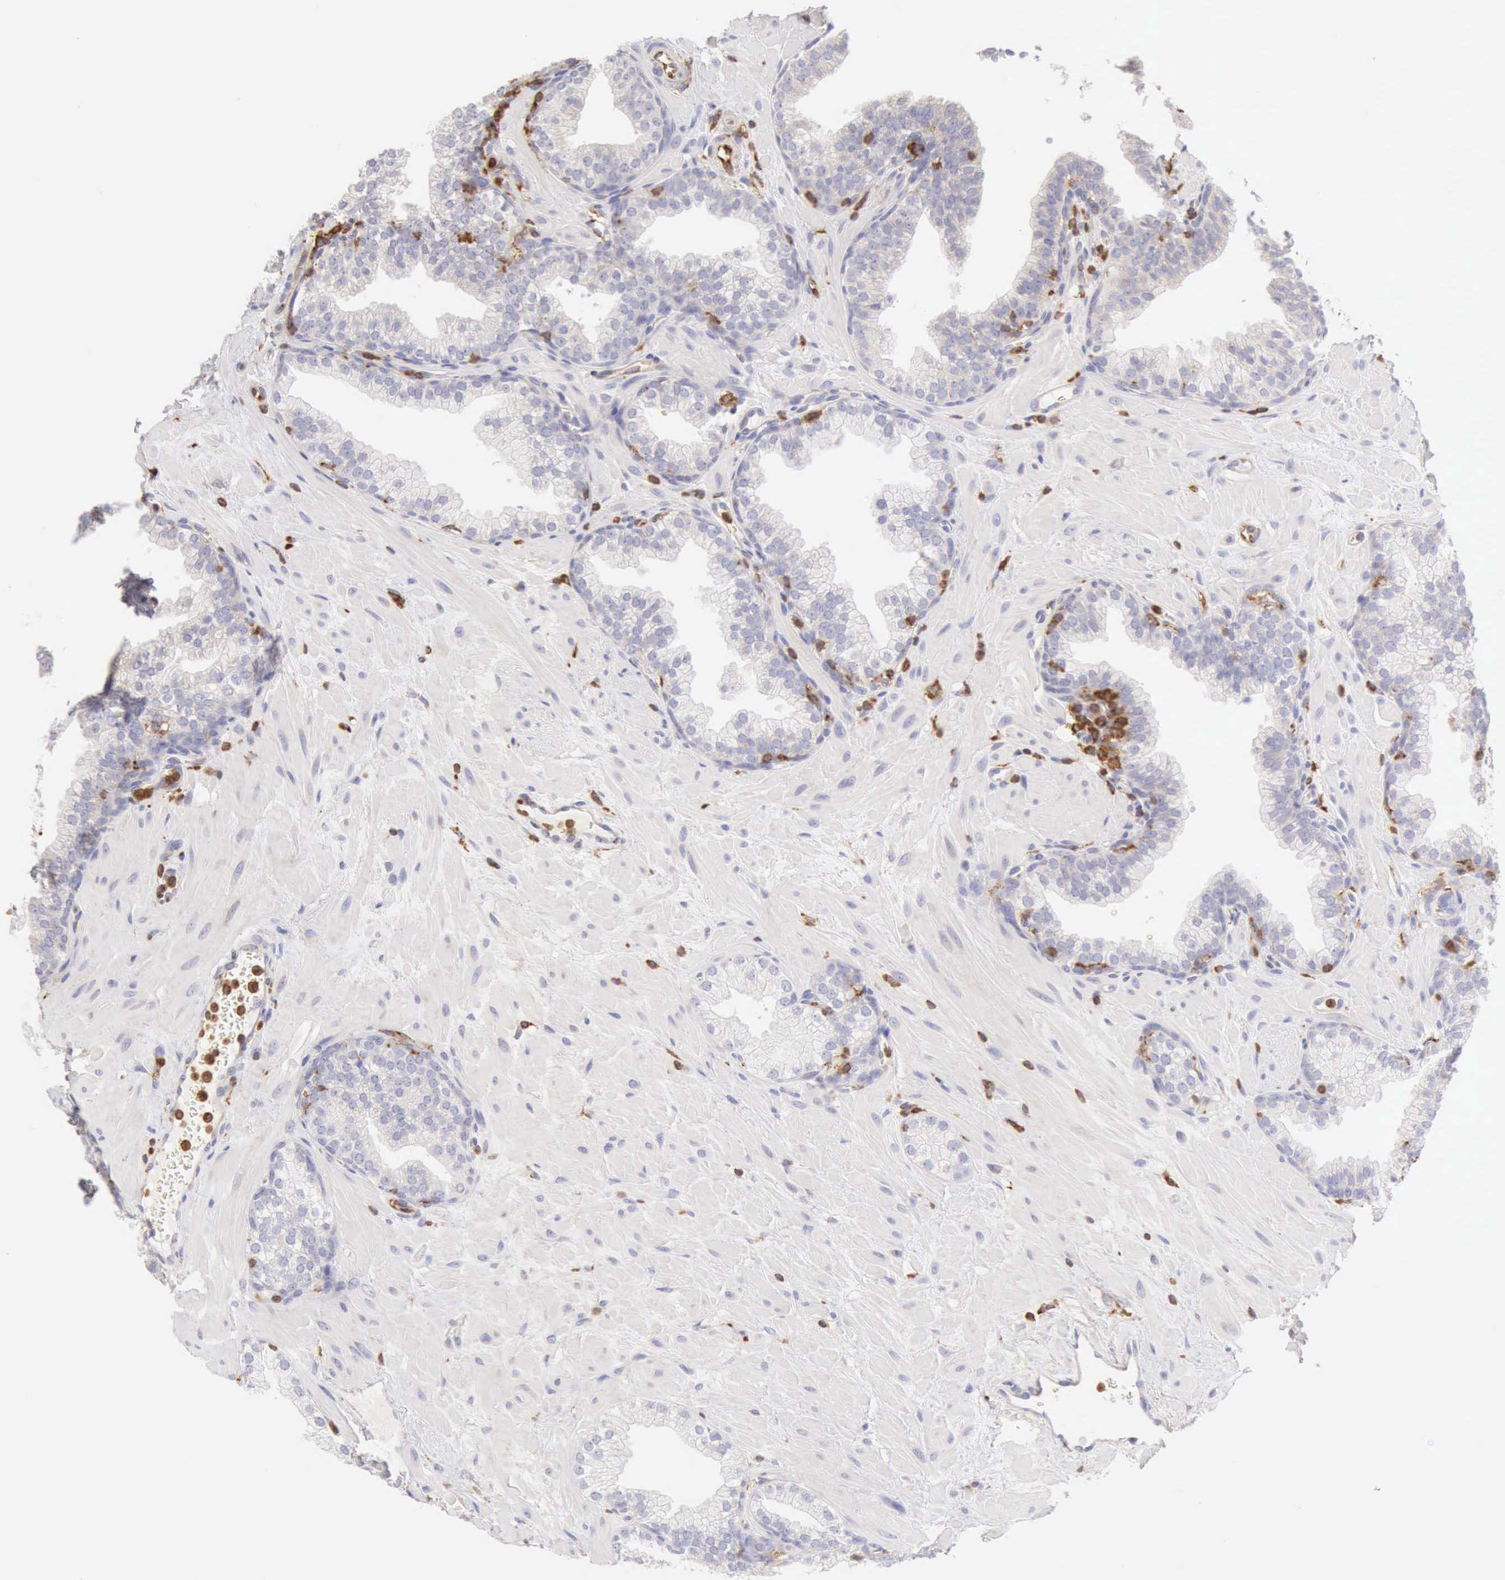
{"staining": {"intensity": "negative", "quantity": "none", "location": "none"}, "tissue": "prostate", "cell_type": "Glandular cells", "image_type": "normal", "snomed": [{"axis": "morphology", "description": "Normal tissue, NOS"}, {"axis": "topography", "description": "Prostate"}], "caption": "High magnification brightfield microscopy of normal prostate stained with DAB (3,3'-diaminobenzidine) (brown) and counterstained with hematoxylin (blue): glandular cells show no significant staining.", "gene": "ARHGAP4", "patient": {"sex": "male", "age": 60}}